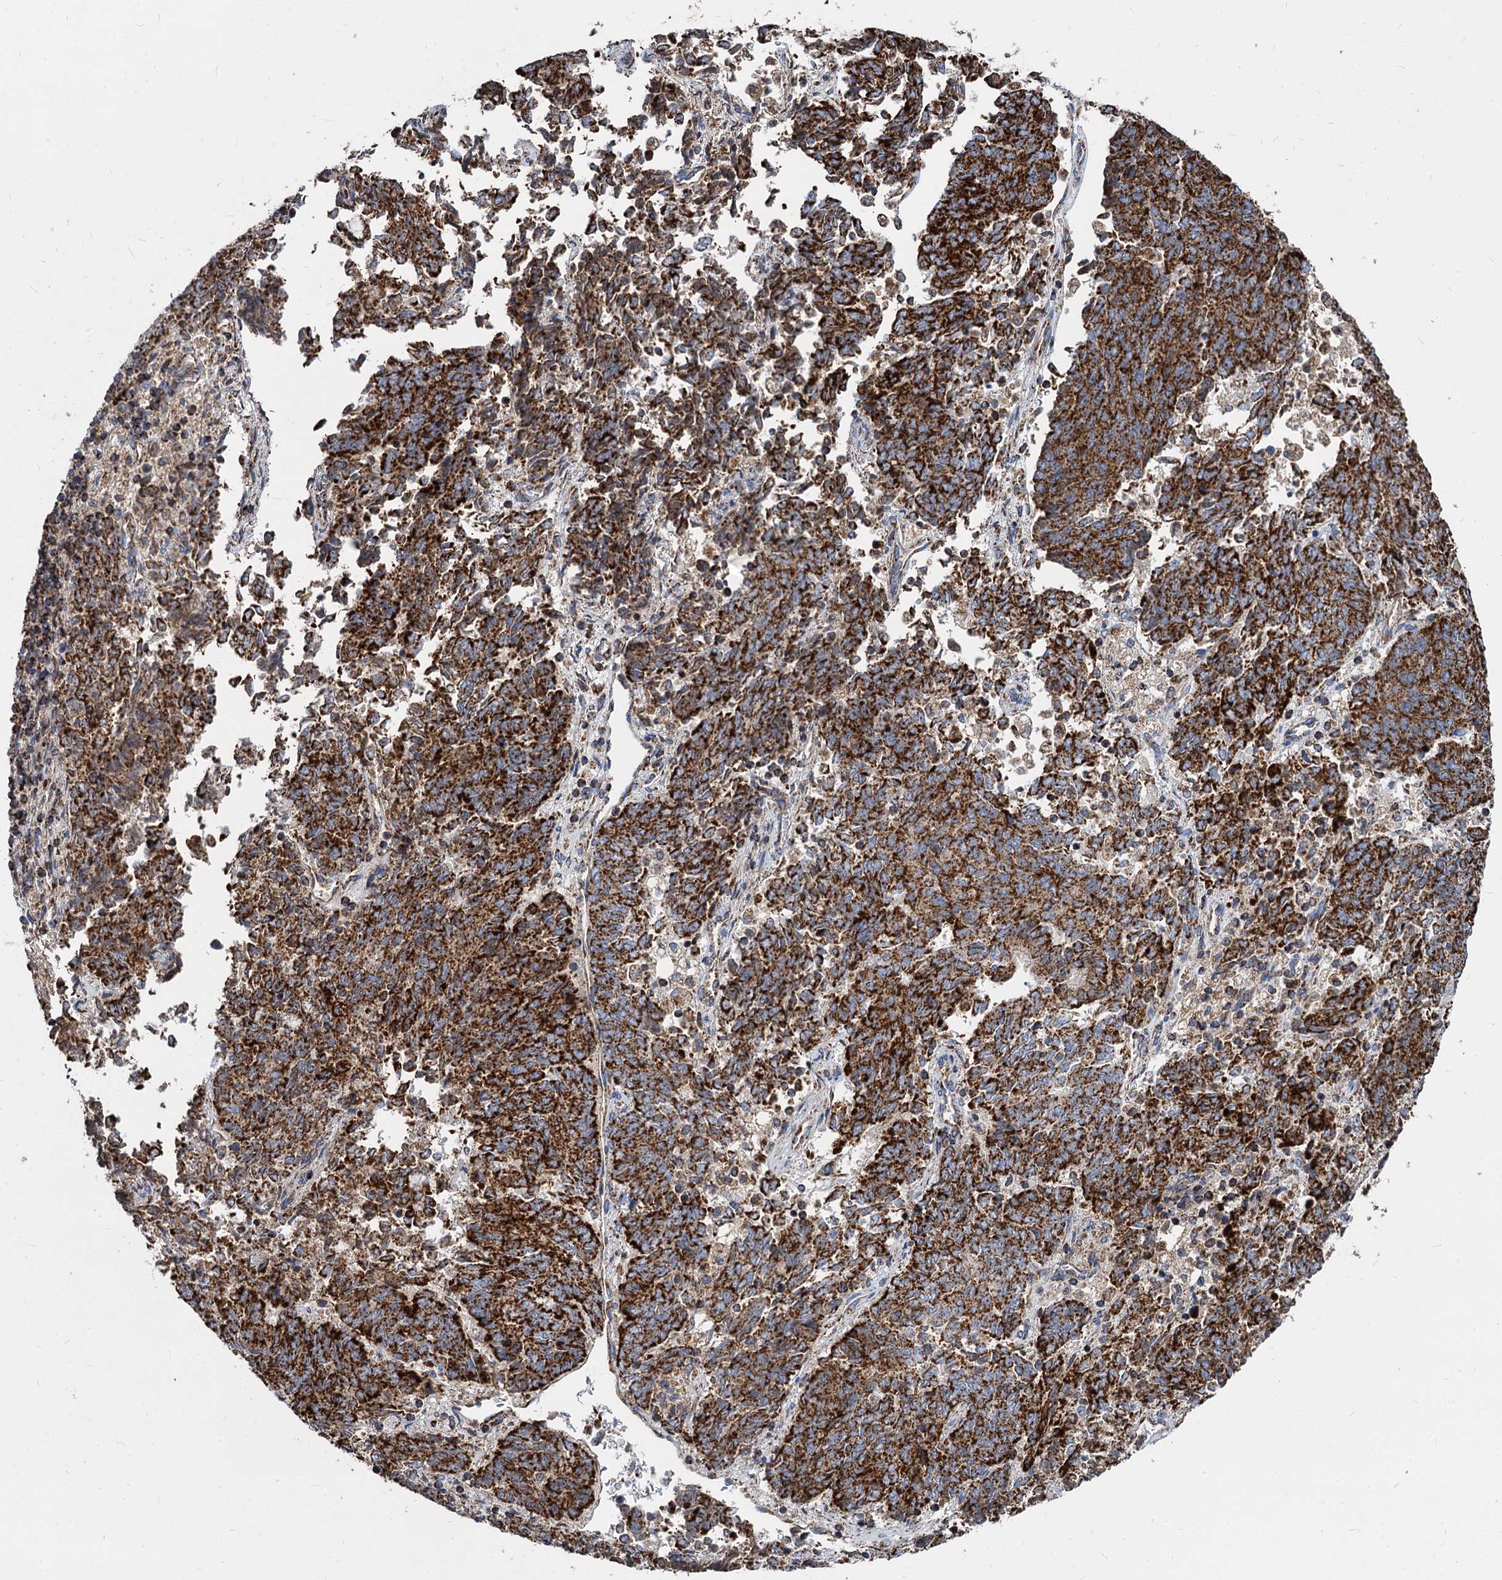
{"staining": {"intensity": "strong", "quantity": ">75%", "location": "cytoplasmic/membranous"}, "tissue": "endometrial cancer", "cell_type": "Tumor cells", "image_type": "cancer", "snomed": [{"axis": "morphology", "description": "Adenocarcinoma, NOS"}, {"axis": "topography", "description": "Endometrium"}], "caption": "Endometrial cancer stained for a protein (brown) shows strong cytoplasmic/membranous positive positivity in about >75% of tumor cells.", "gene": "TIMM10", "patient": {"sex": "female", "age": 80}}